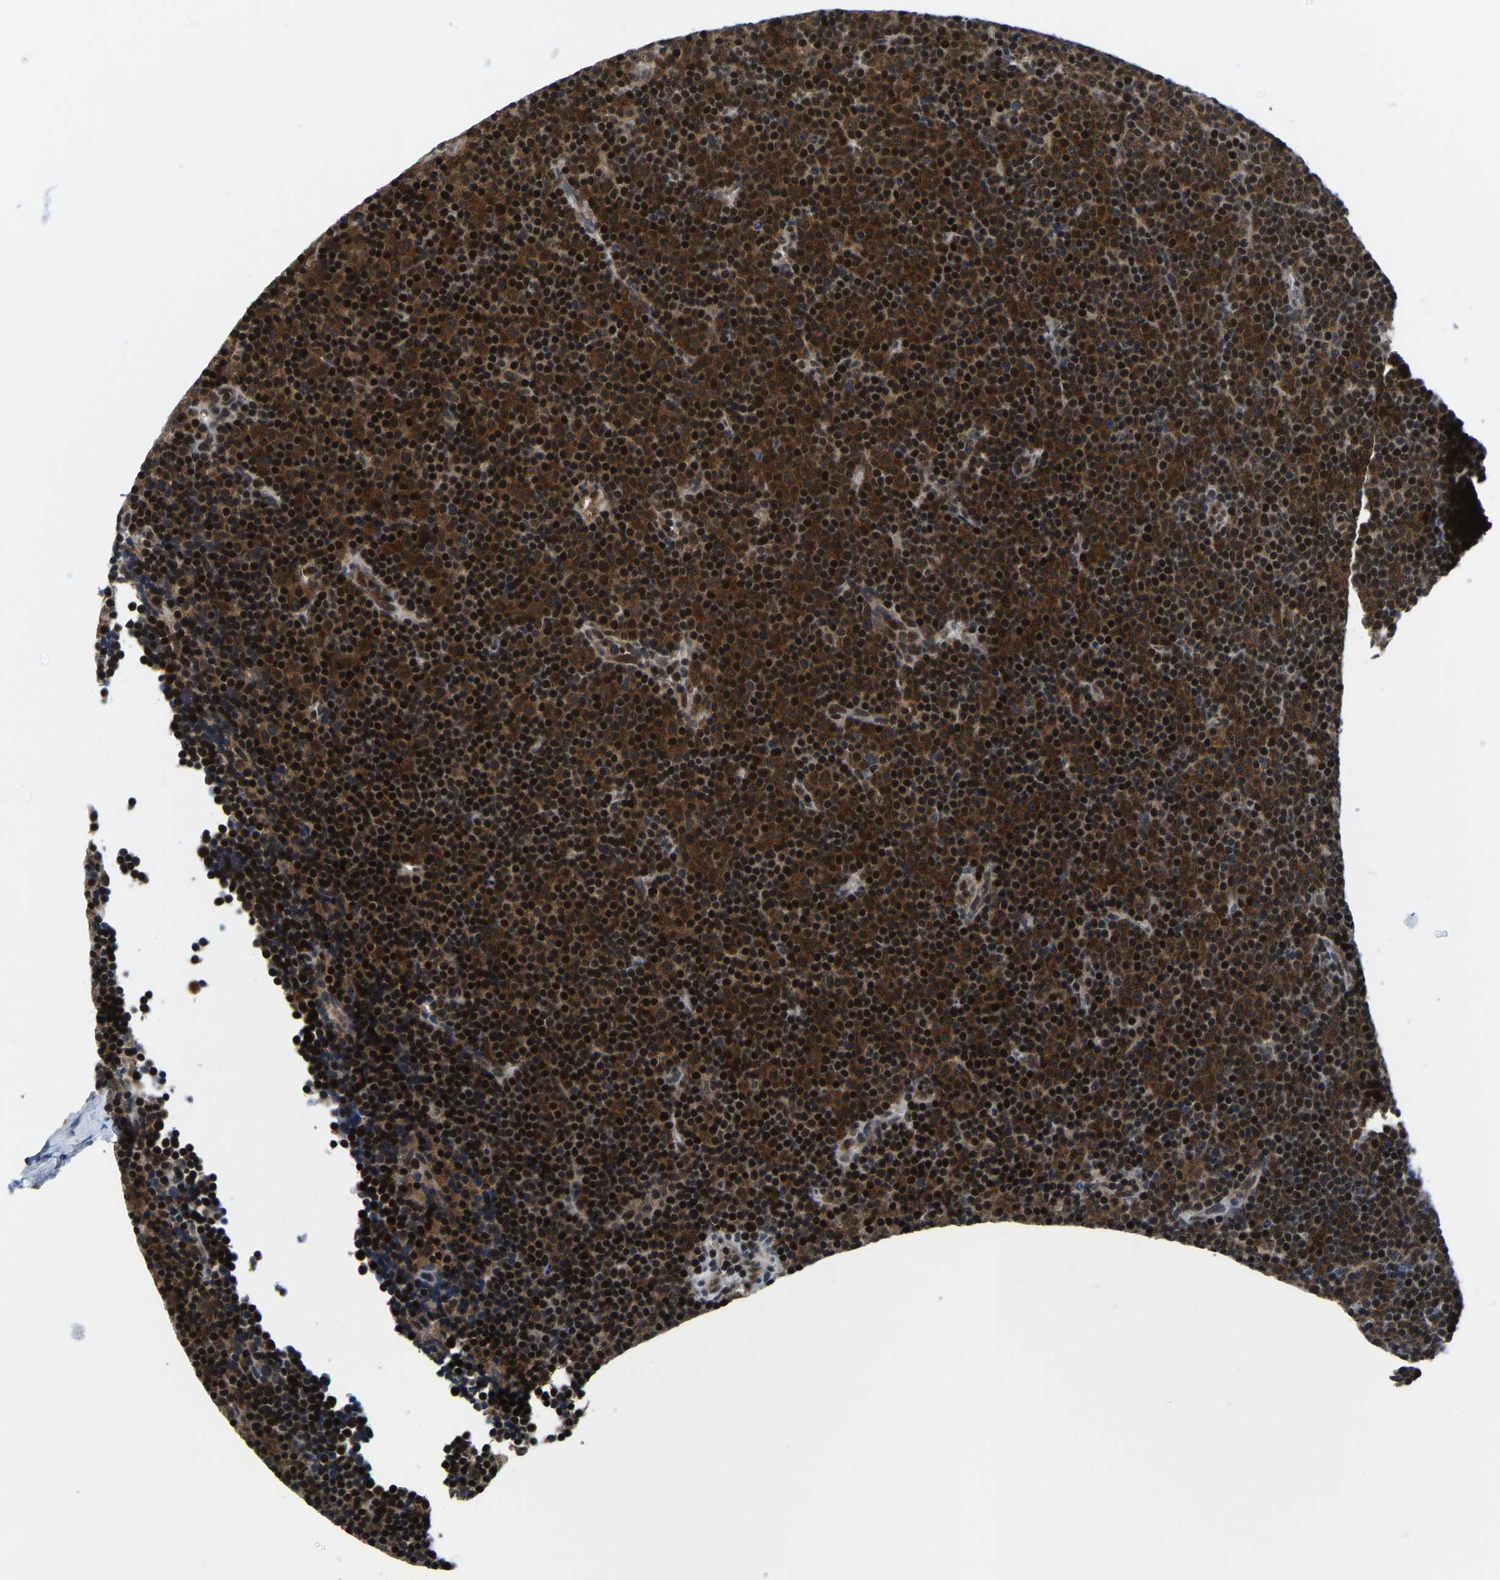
{"staining": {"intensity": "strong", "quantity": ">75%", "location": "cytoplasmic/membranous,nuclear"}, "tissue": "lymphoma", "cell_type": "Tumor cells", "image_type": "cancer", "snomed": [{"axis": "morphology", "description": "Malignant lymphoma, non-Hodgkin's type, Low grade"}, {"axis": "topography", "description": "Lymph node"}], "caption": "IHC micrograph of human low-grade malignant lymphoma, non-Hodgkin's type stained for a protein (brown), which displays high levels of strong cytoplasmic/membranous and nuclear positivity in approximately >75% of tumor cells.", "gene": "DFFA", "patient": {"sex": "female", "age": 67}}